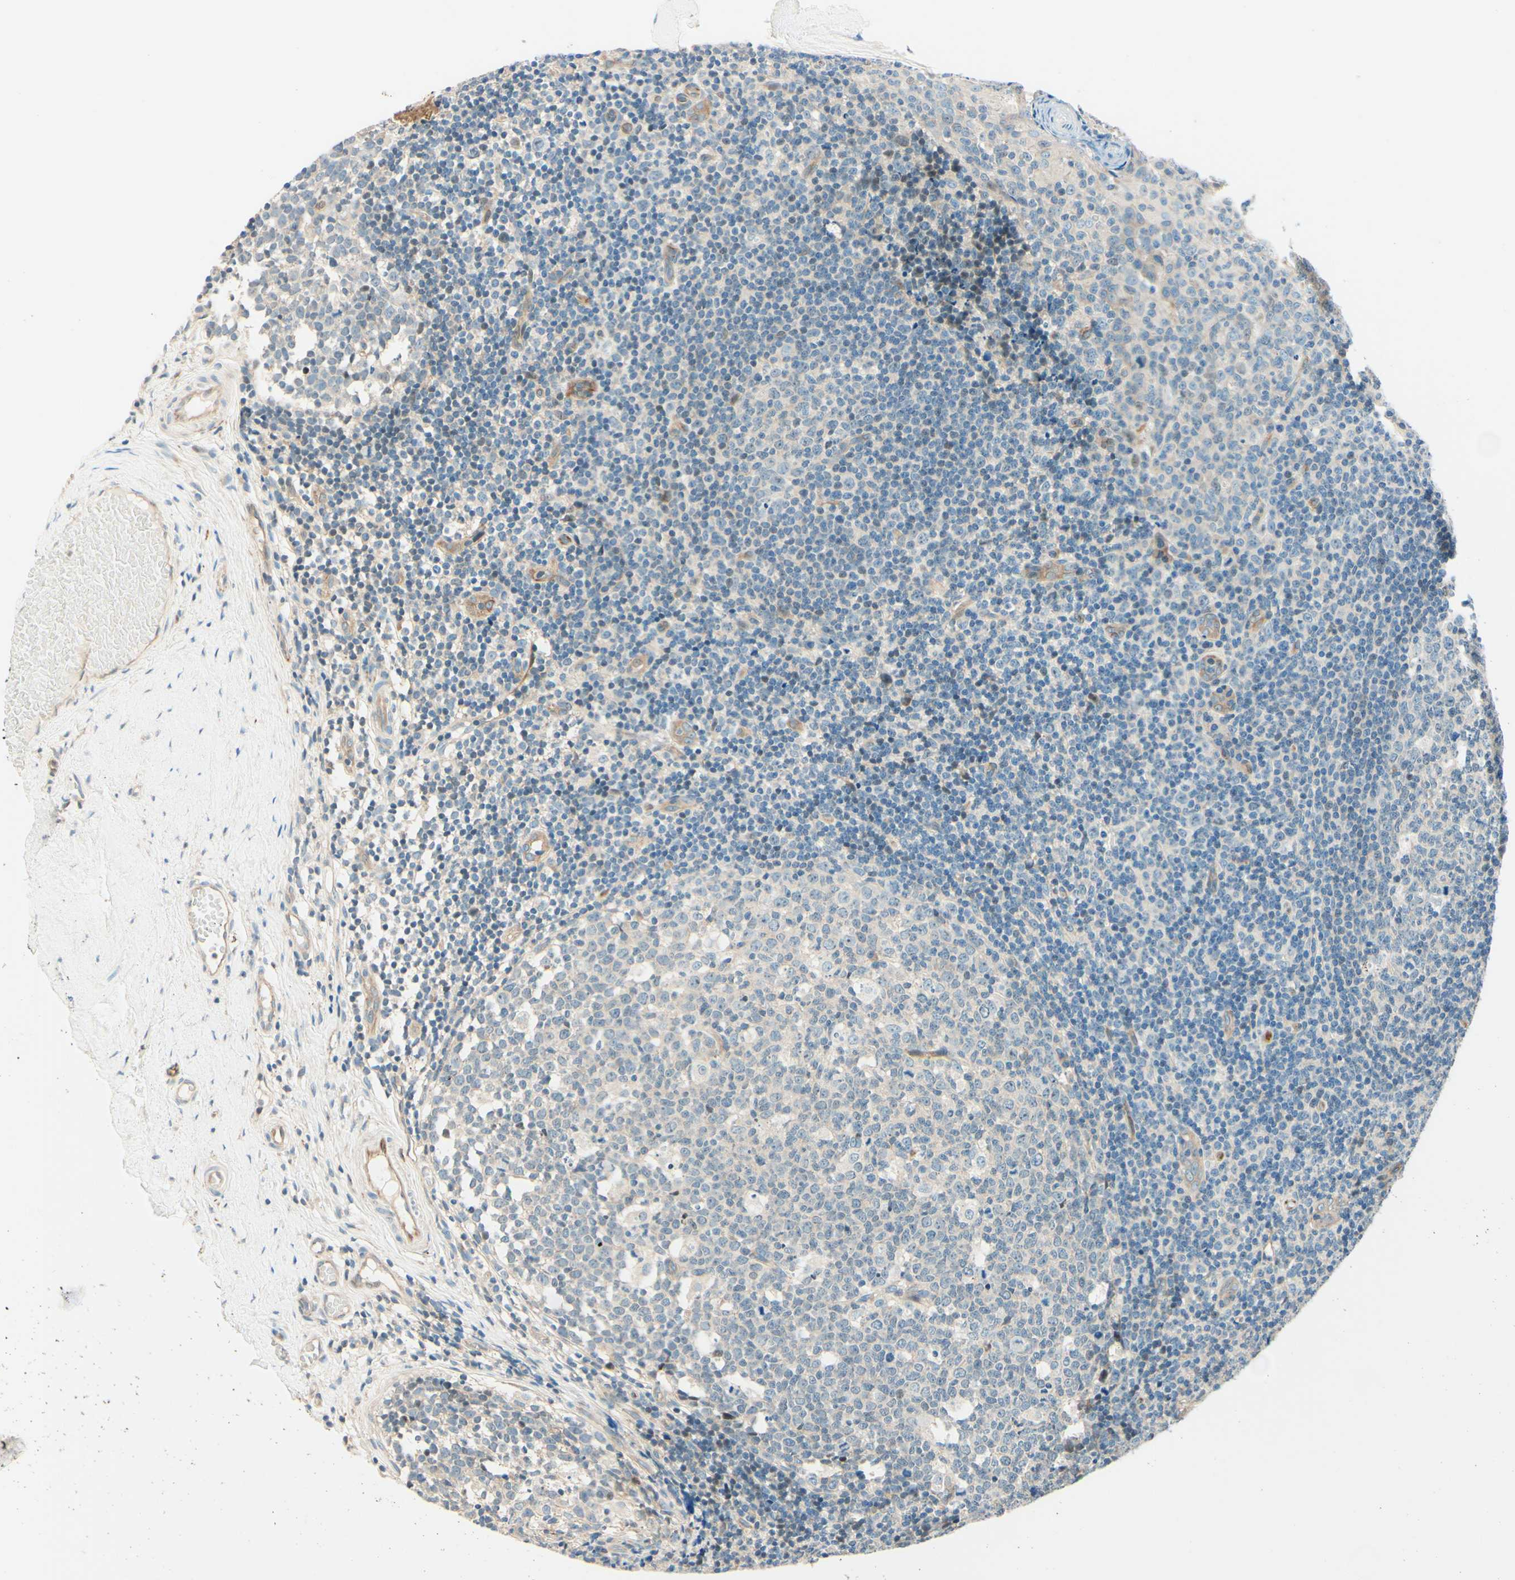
{"staining": {"intensity": "negative", "quantity": "none", "location": "none"}, "tissue": "tonsil", "cell_type": "Germinal center cells", "image_type": "normal", "snomed": [{"axis": "morphology", "description": "Normal tissue, NOS"}, {"axis": "topography", "description": "Tonsil"}], "caption": "Normal tonsil was stained to show a protein in brown. There is no significant expression in germinal center cells. (DAB (3,3'-diaminobenzidine) IHC with hematoxylin counter stain).", "gene": "TAOK2", "patient": {"sex": "female", "age": 19}}